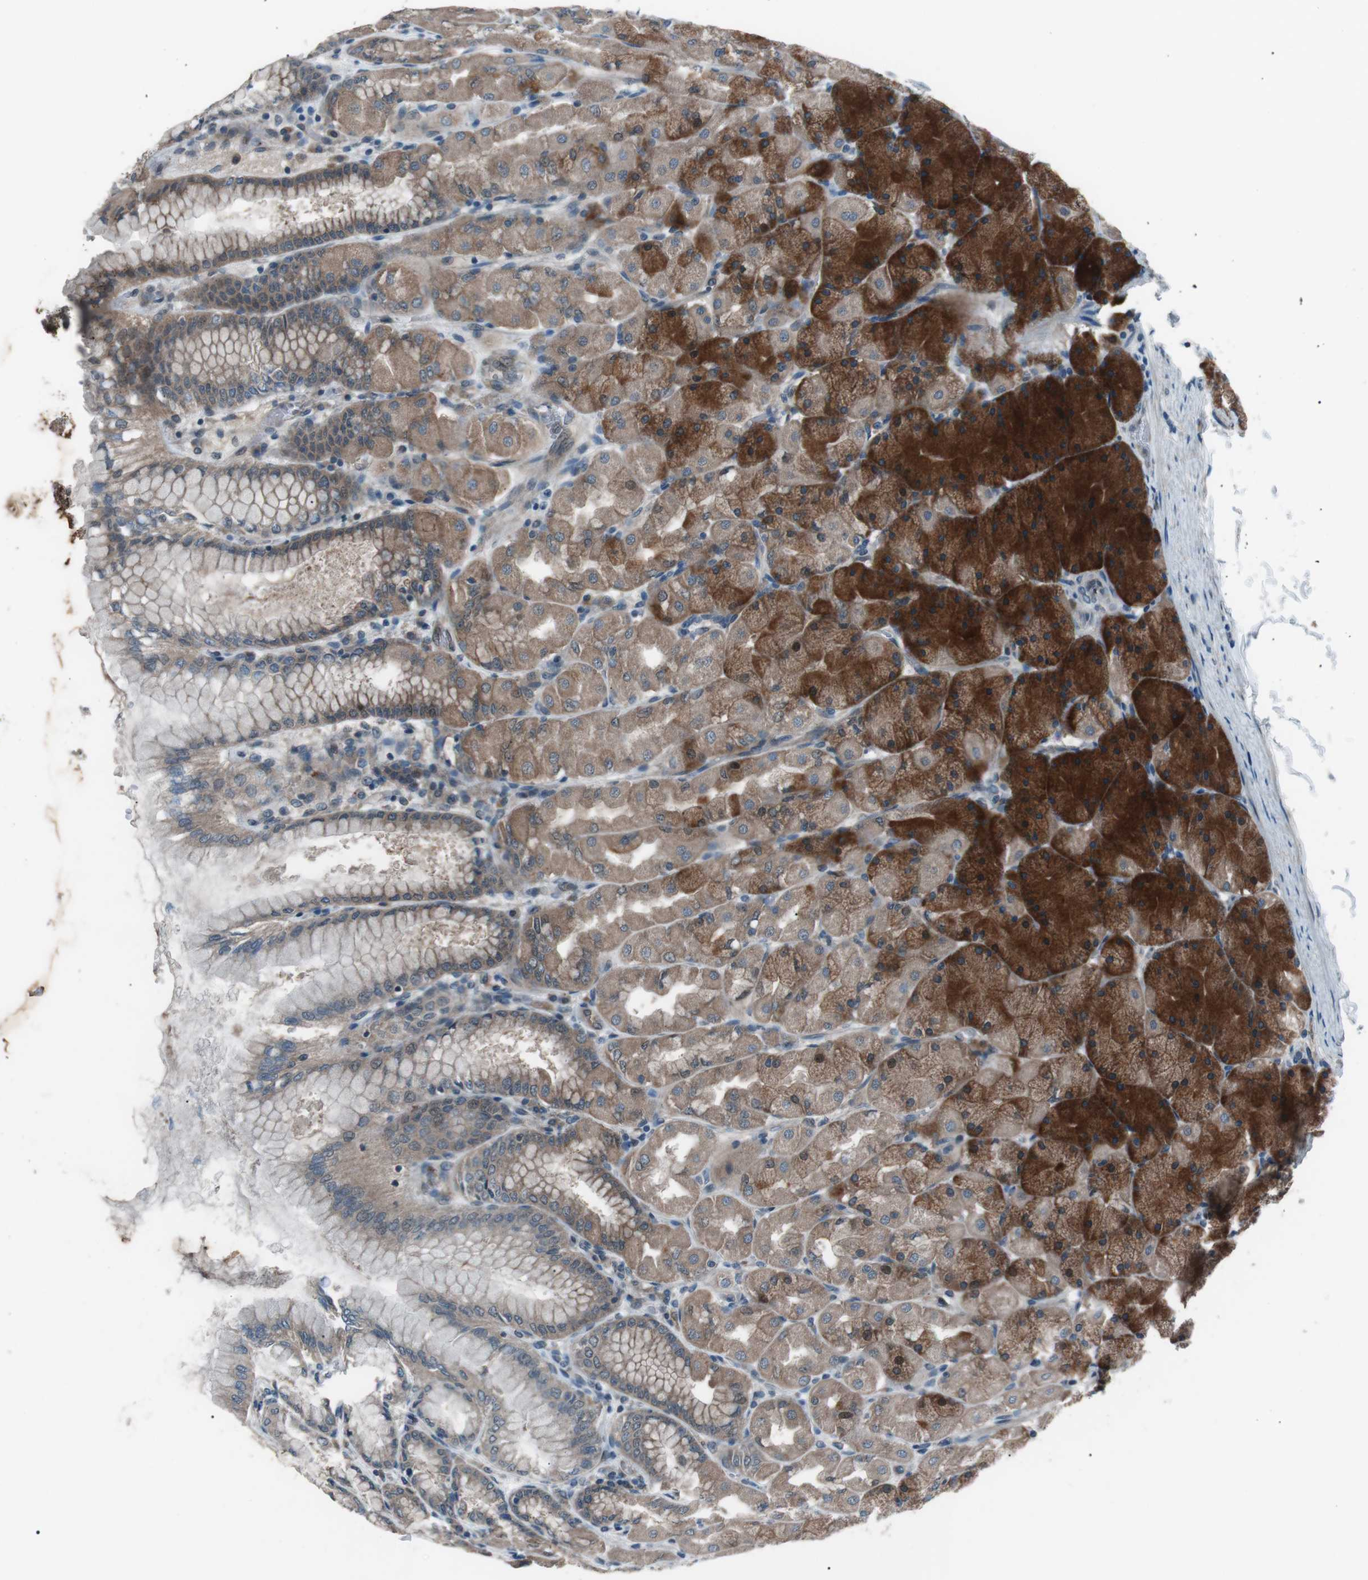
{"staining": {"intensity": "strong", "quantity": "25%-75%", "location": "cytoplasmic/membranous"}, "tissue": "stomach", "cell_type": "Glandular cells", "image_type": "normal", "snomed": [{"axis": "morphology", "description": "Normal tissue, NOS"}, {"axis": "topography", "description": "Stomach, upper"}], "caption": "A brown stain shows strong cytoplasmic/membranous positivity of a protein in glandular cells of normal human stomach.", "gene": "LRIG2", "patient": {"sex": "female", "age": 56}}